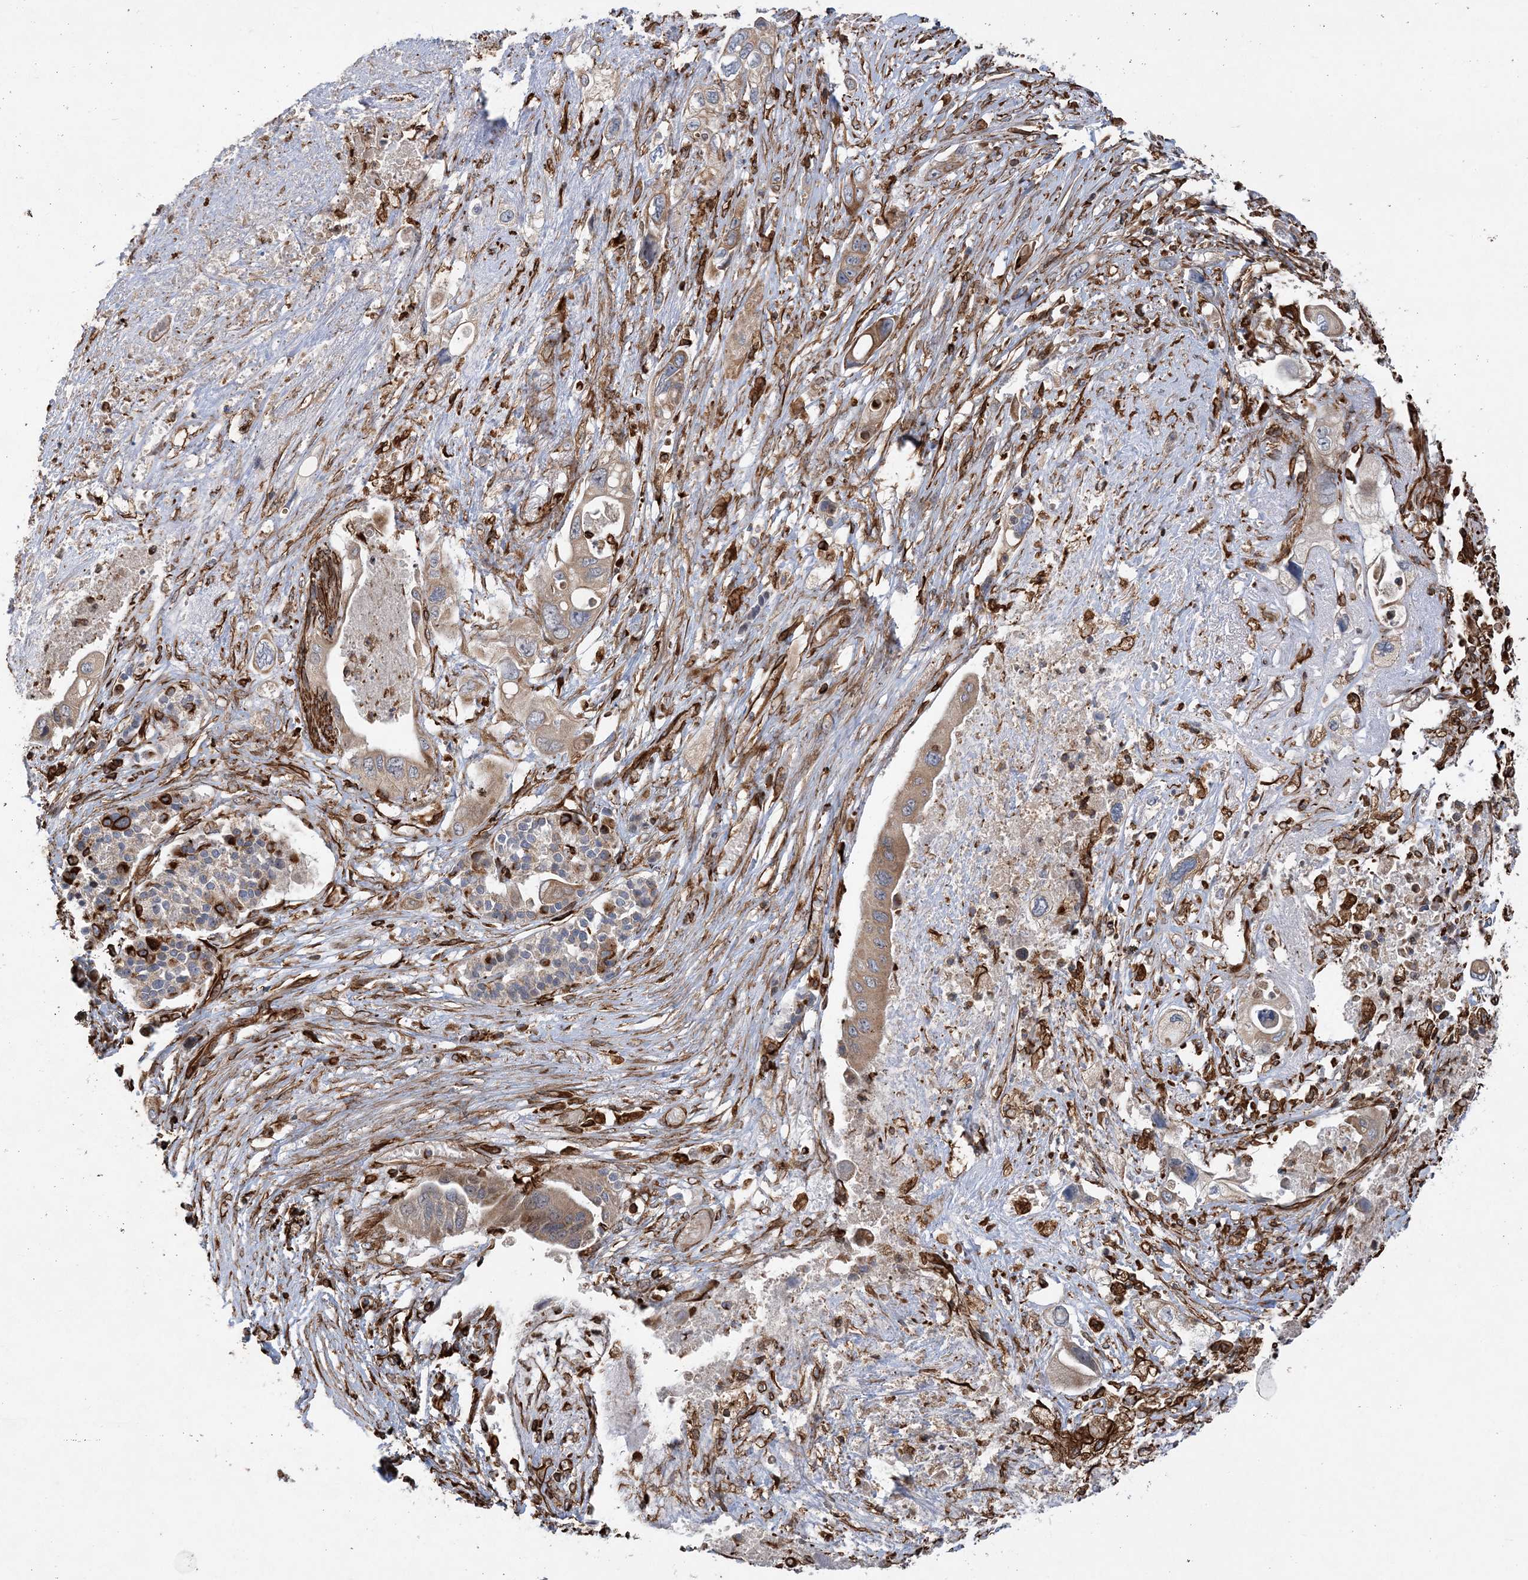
{"staining": {"intensity": "moderate", "quantity": "25%-75%", "location": "cytoplasmic/membranous"}, "tissue": "pancreatic cancer", "cell_type": "Tumor cells", "image_type": "cancer", "snomed": [{"axis": "morphology", "description": "Adenocarcinoma, NOS"}, {"axis": "topography", "description": "Pancreas"}], "caption": "This is an image of IHC staining of pancreatic adenocarcinoma, which shows moderate expression in the cytoplasmic/membranous of tumor cells.", "gene": "FAM114A2", "patient": {"sex": "male", "age": 66}}